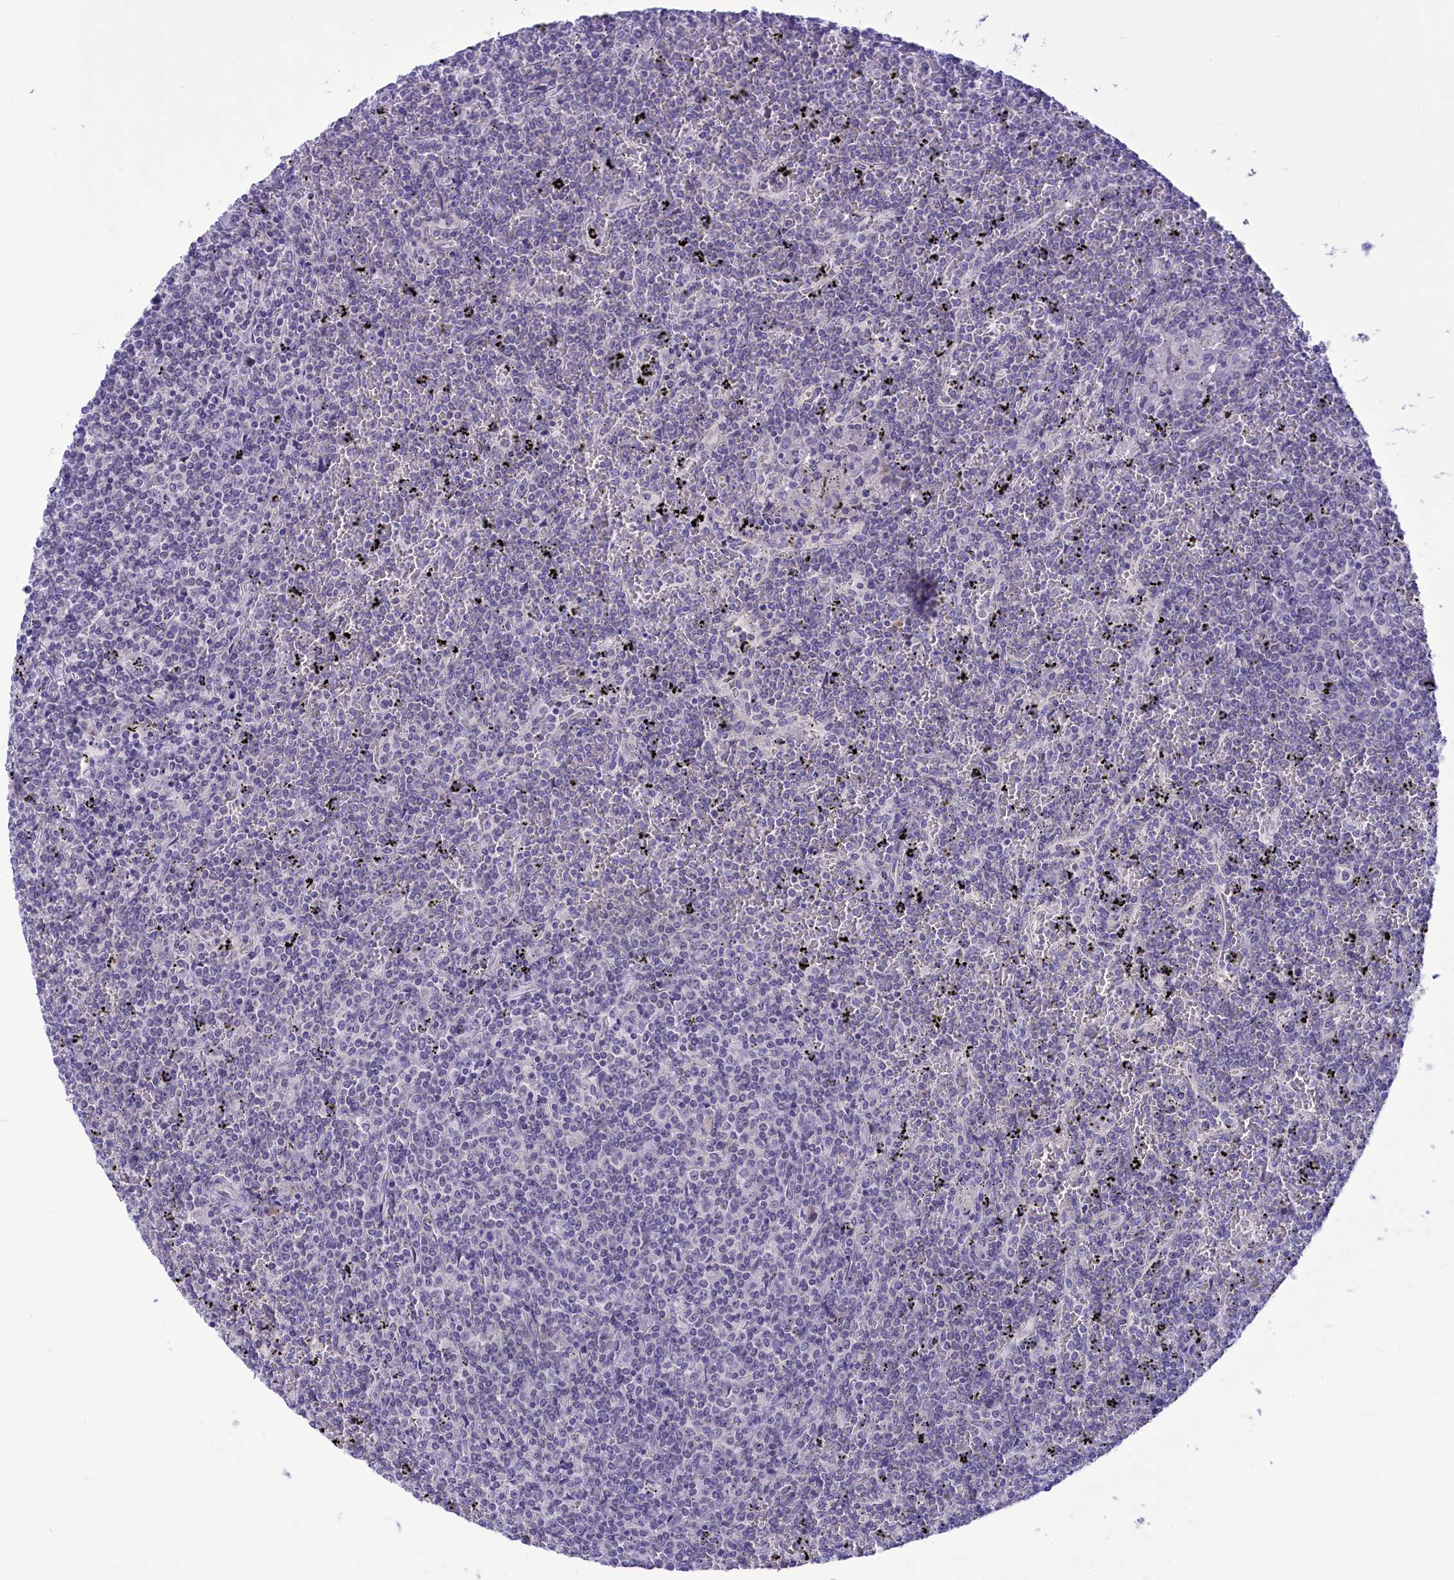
{"staining": {"intensity": "negative", "quantity": "none", "location": "none"}, "tissue": "lymphoma", "cell_type": "Tumor cells", "image_type": "cancer", "snomed": [{"axis": "morphology", "description": "Malignant lymphoma, non-Hodgkin's type, Low grade"}, {"axis": "topography", "description": "Spleen"}], "caption": "Lymphoma was stained to show a protein in brown. There is no significant positivity in tumor cells.", "gene": "DCAF16", "patient": {"sex": "female", "age": 19}}